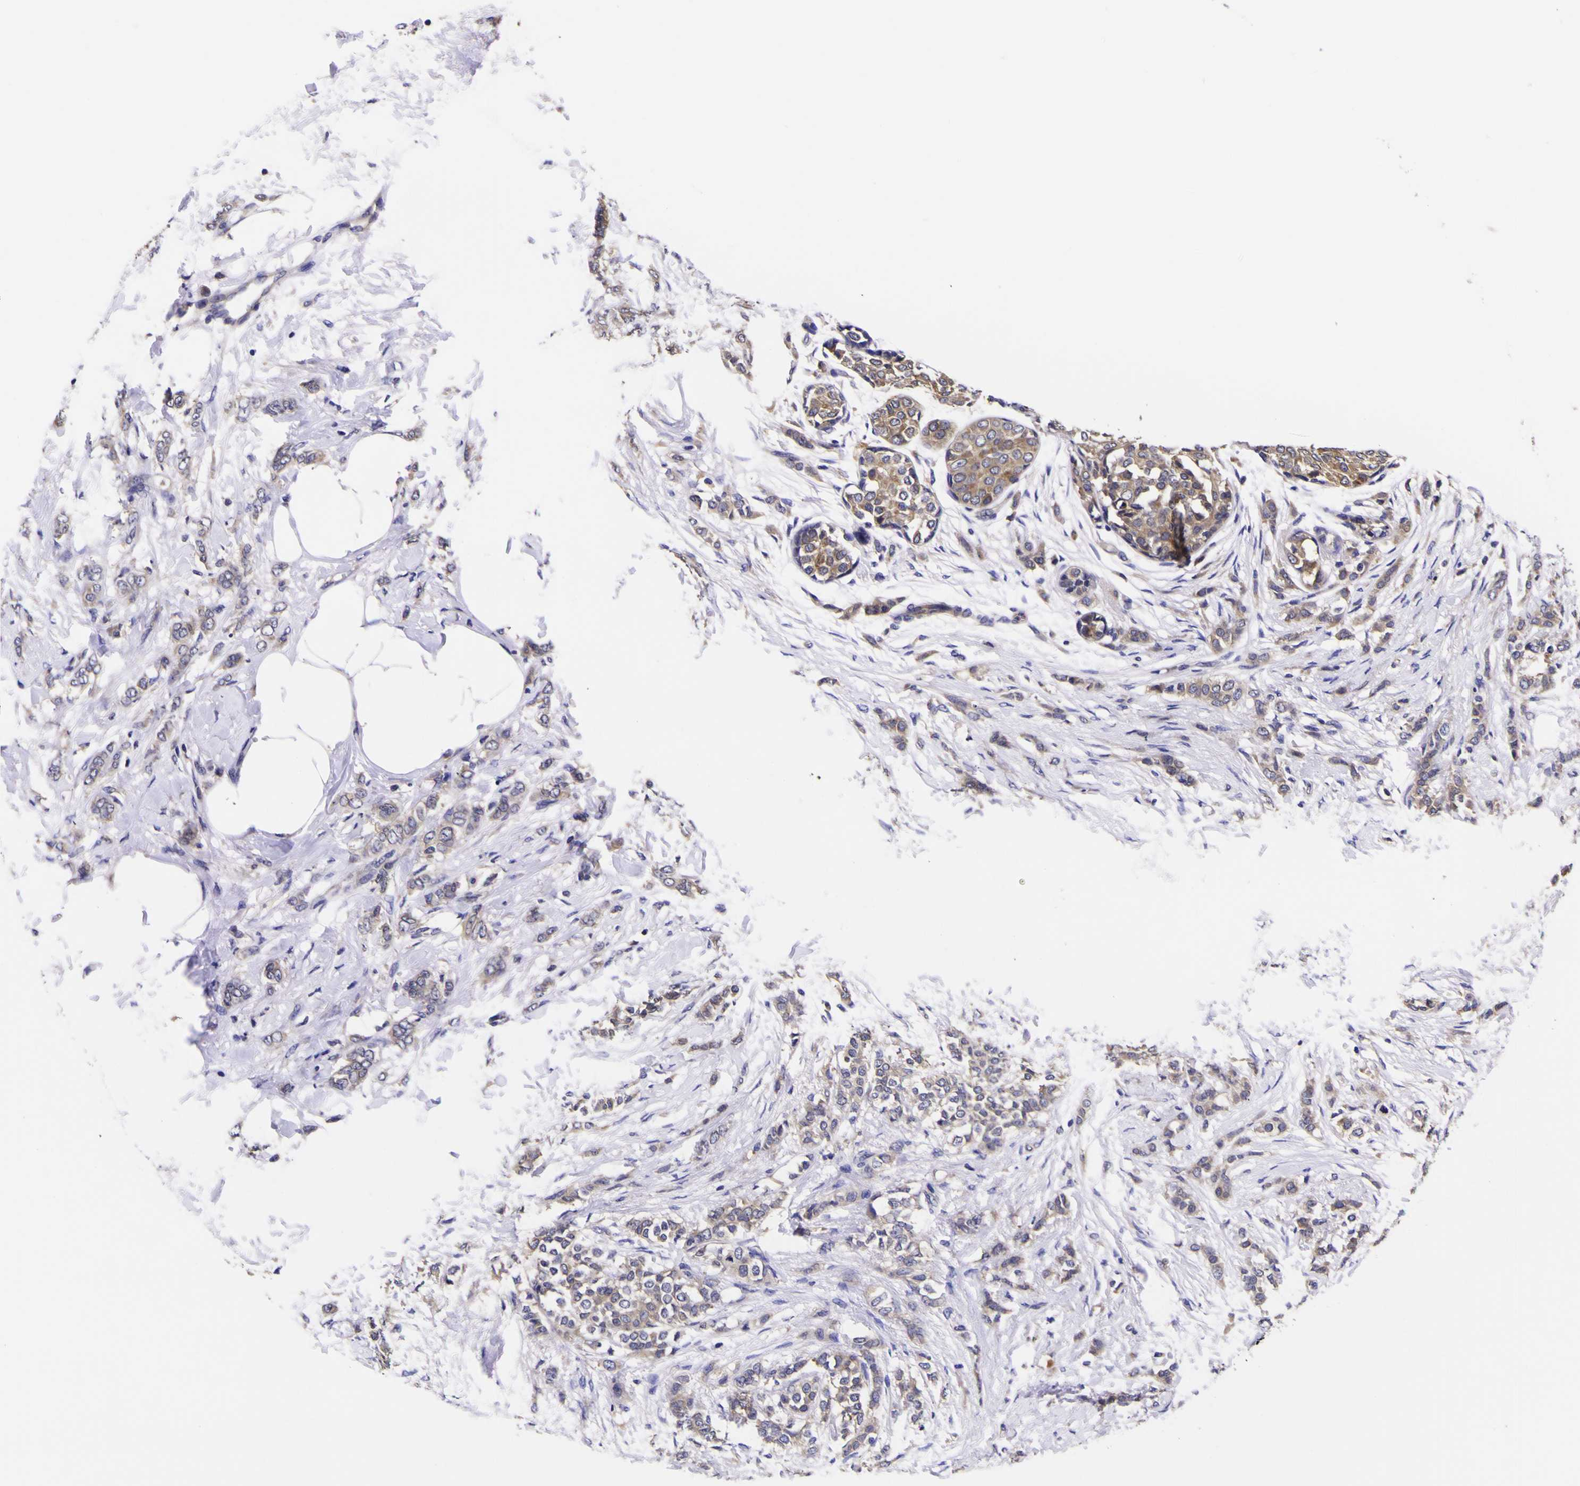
{"staining": {"intensity": "weak", "quantity": ">75%", "location": "cytoplasmic/membranous"}, "tissue": "breast cancer", "cell_type": "Tumor cells", "image_type": "cancer", "snomed": [{"axis": "morphology", "description": "Lobular carcinoma, in situ"}, {"axis": "morphology", "description": "Lobular carcinoma"}, {"axis": "topography", "description": "Breast"}], "caption": "This image shows breast lobular carcinoma stained with IHC to label a protein in brown. The cytoplasmic/membranous of tumor cells show weak positivity for the protein. Nuclei are counter-stained blue.", "gene": "MAPK14", "patient": {"sex": "female", "age": 41}}